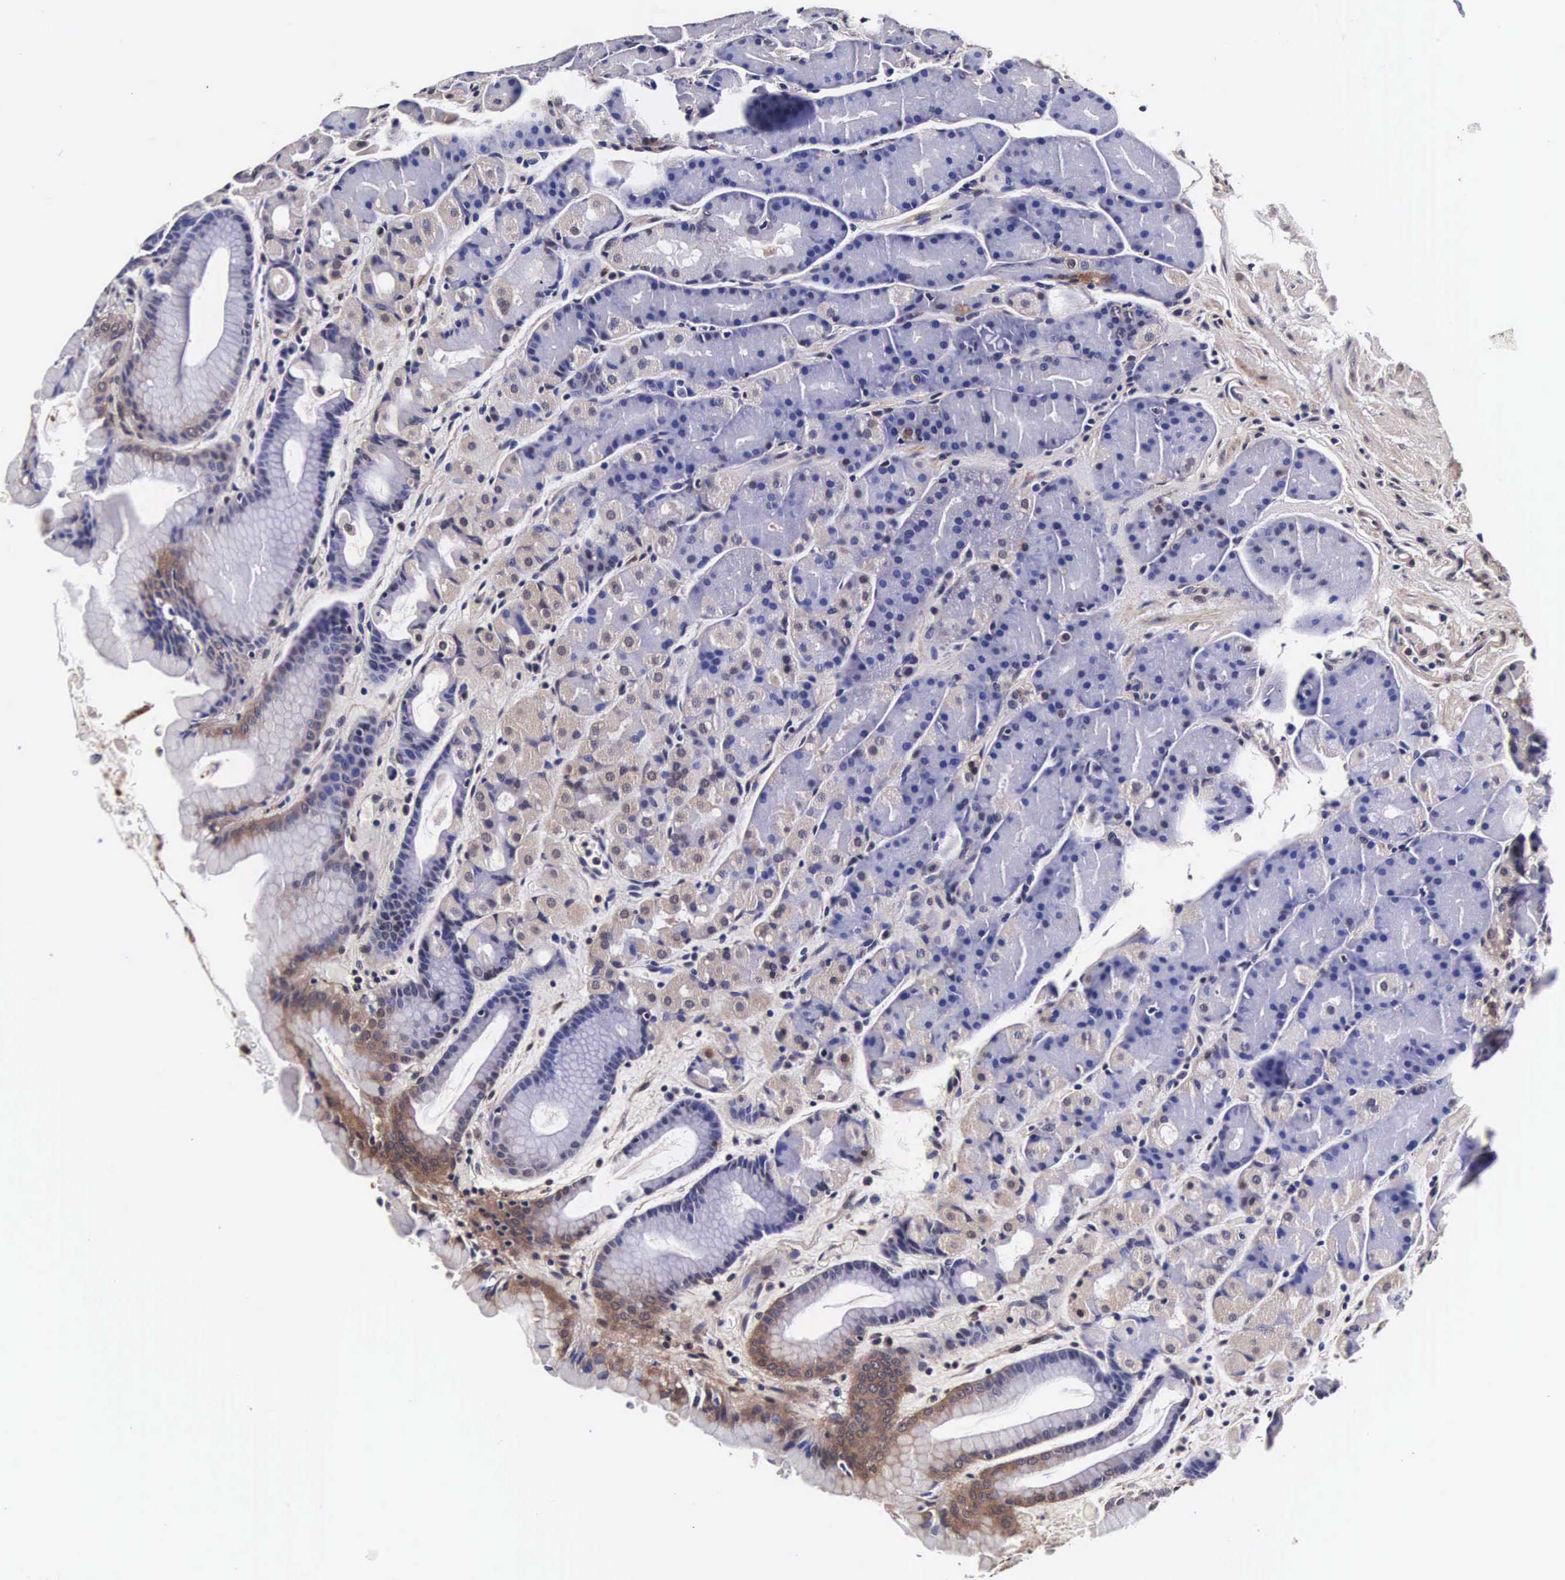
{"staining": {"intensity": "moderate", "quantity": "25%-75%", "location": "cytoplasmic/membranous,nuclear"}, "tissue": "stomach", "cell_type": "Glandular cells", "image_type": "normal", "snomed": [{"axis": "morphology", "description": "Normal tissue, NOS"}, {"axis": "topography", "description": "Stomach, upper"}], "caption": "Brown immunohistochemical staining in normal human stomach exhibits moderate cytoplasmic/membranous,nuclear expression in approximately 25%-75% of glandular cells. (DAB IHC, brown staining for protein, blue staining for nuclei).", "gene": "TECPR2", "patient": {"sex": "male", "age": 72}}